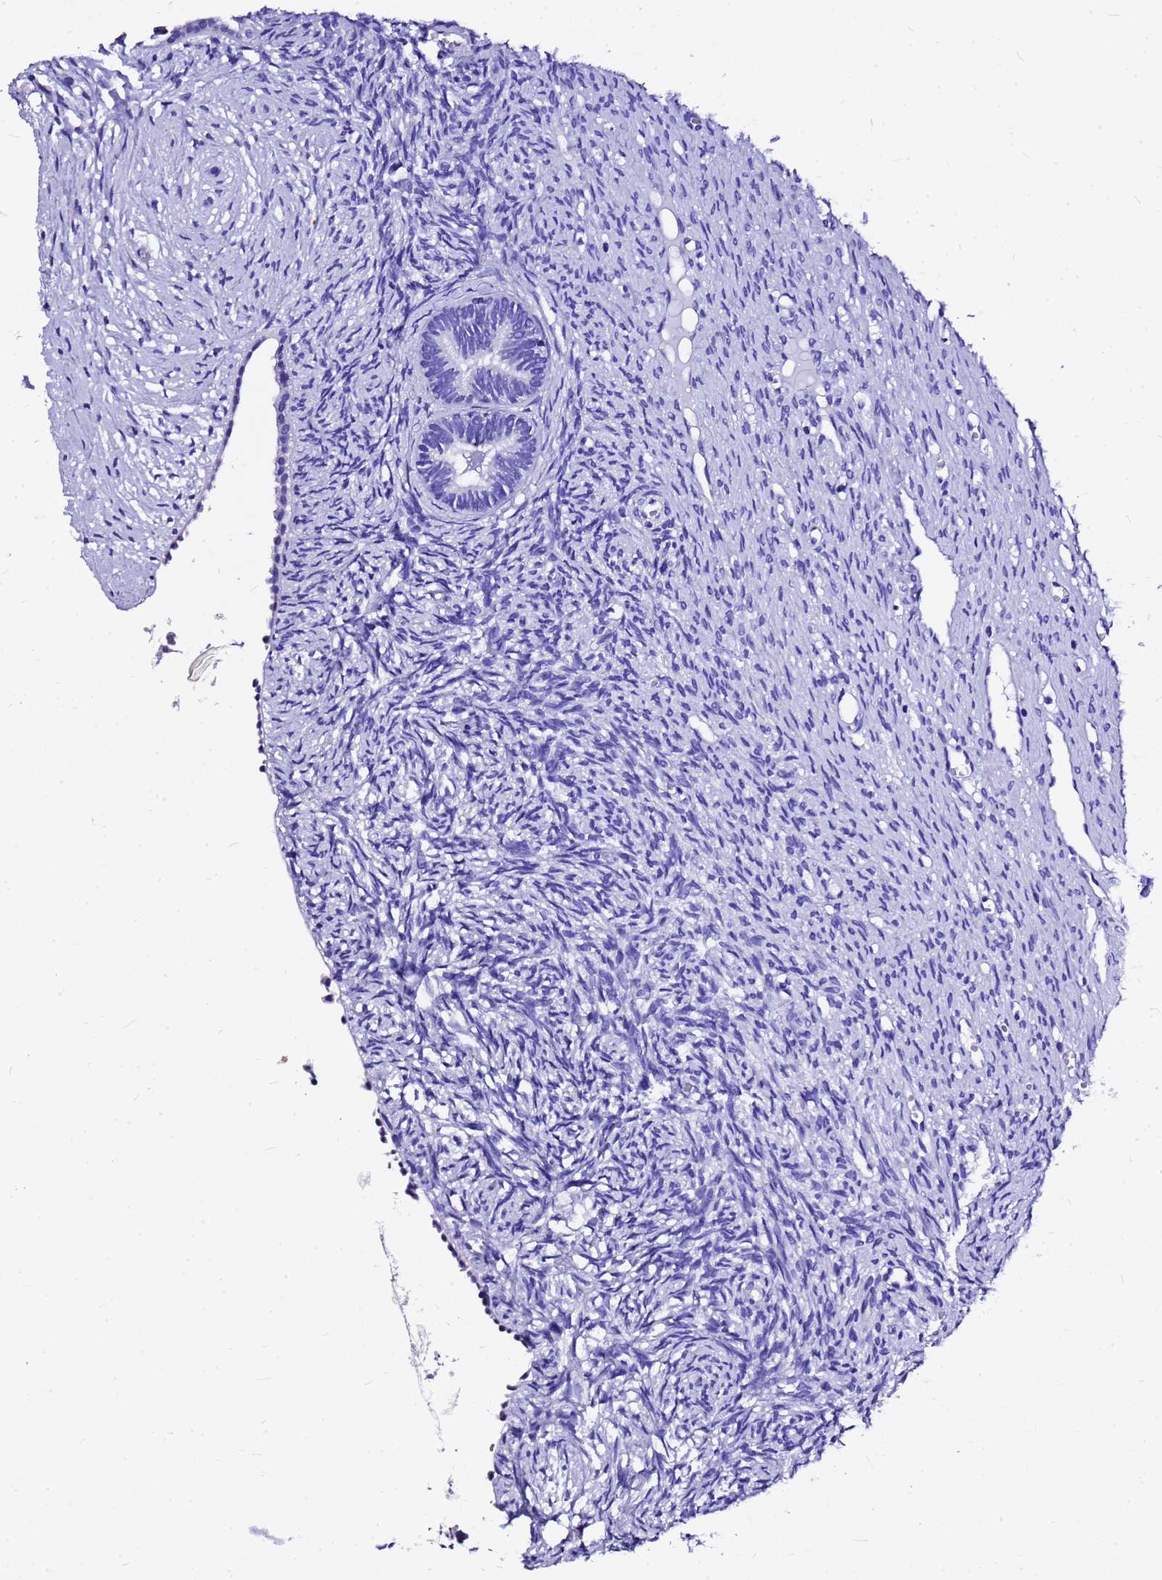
{"staining": {"intensity": "negative", "quantity": "none", "location": "none"}, "tissue": "ovary", "cell_type": "Ovarian stroma cells", "image_type": "normal", "snomed": [{"axis": "morphology", "description": "Normal tissue, NOS"}, {"axis": "topography", "description": "Ovary"}], "caption": "Immunohistochemistry (IHC) photomicrograph of unremarkable human ovary stained for a protein (brown), which reveals no positivity in ovarian stroma cells. Nuclei are stained in blue.", "gene": "HERC4", "patient": {"sex": "female", "age": 51}}